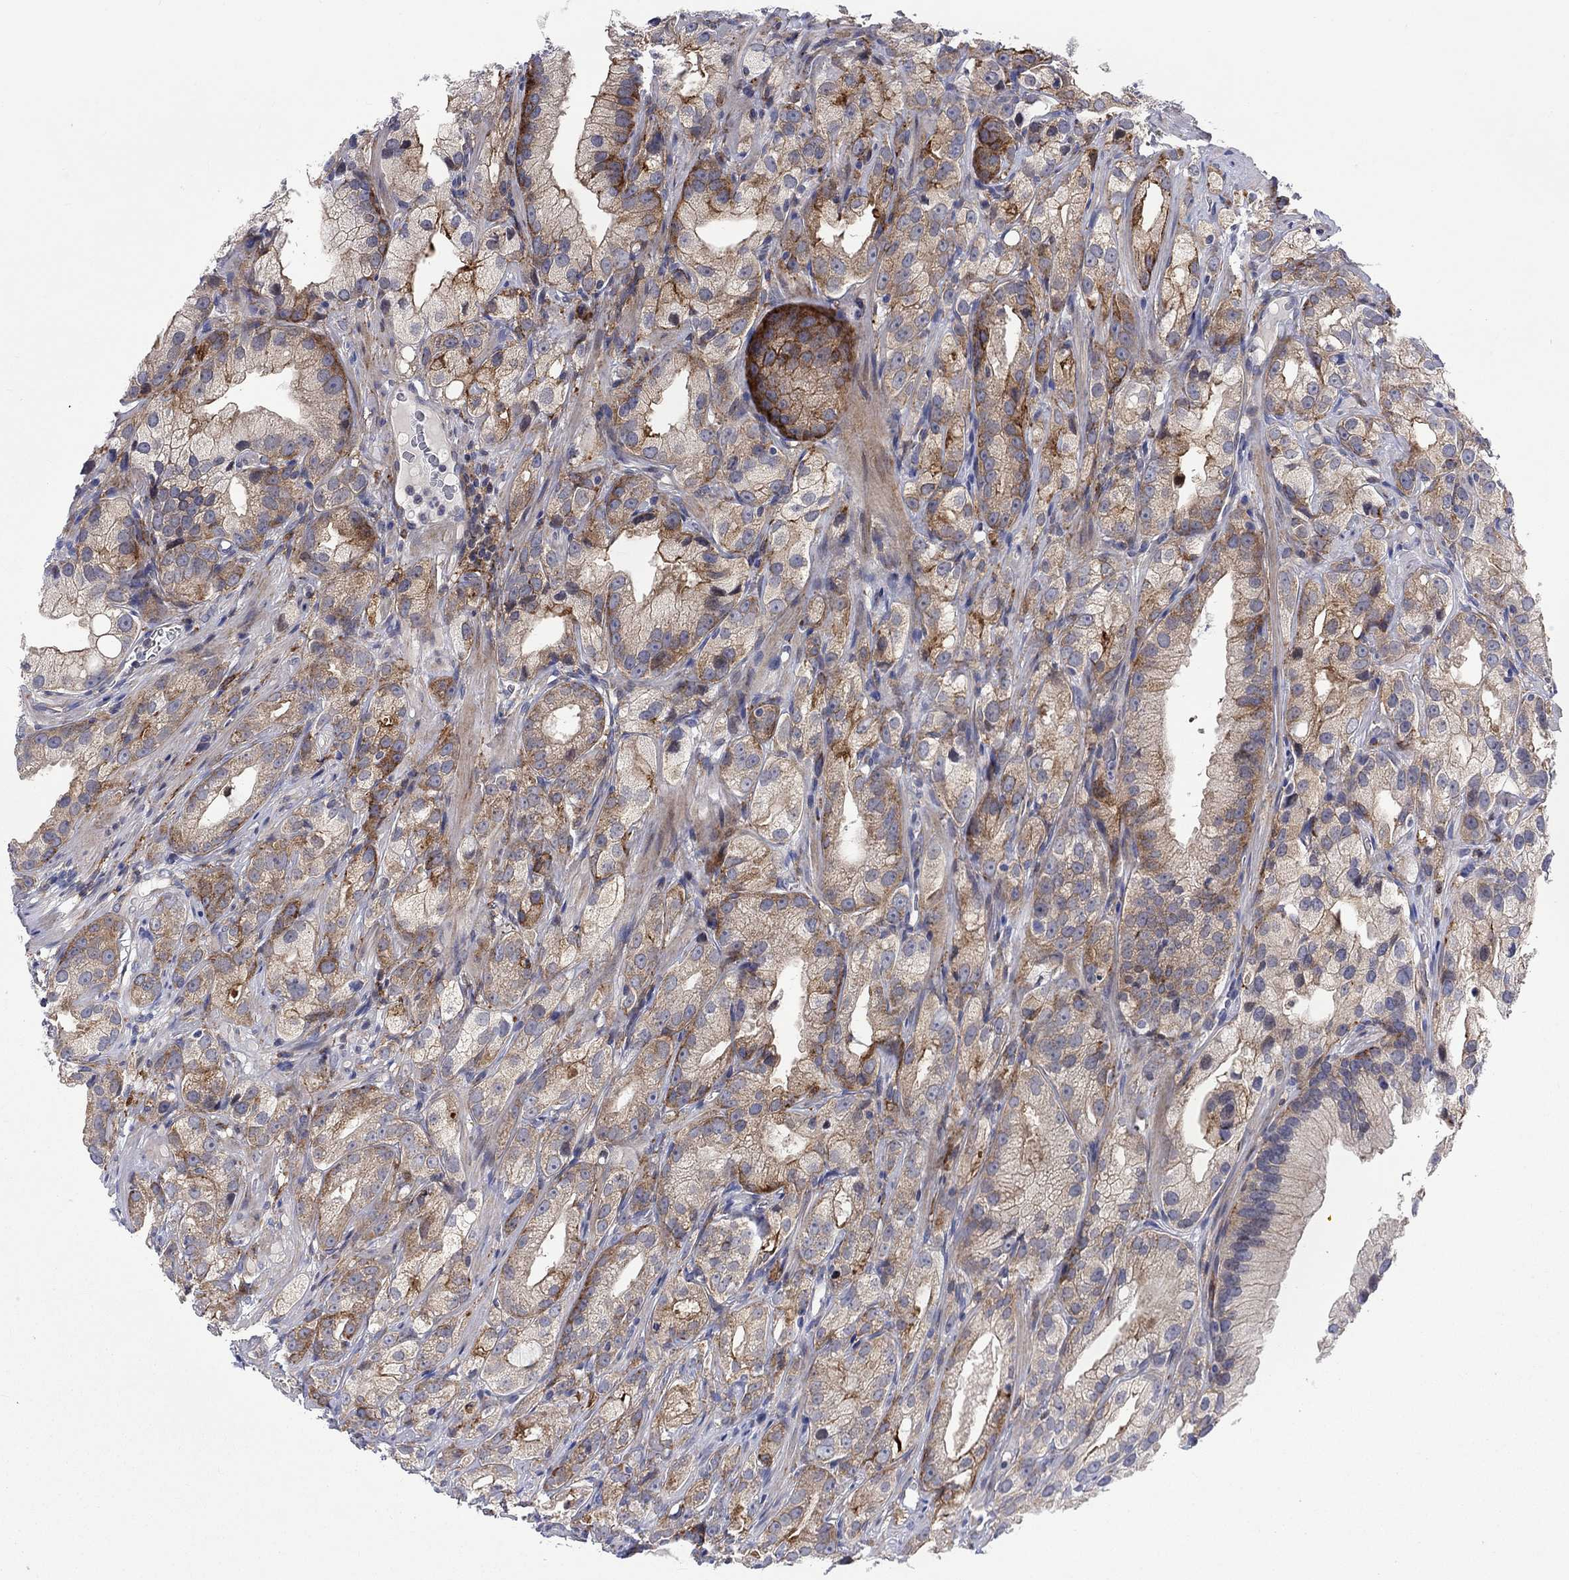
{"staining": {"intensity": "moderate", "quantity": ">75%", "location": "cytoplasmic/membranous"}, "tissue": "prostate cancer", "cell_type": "Tumor cells", "image_type": "cancer", "snomed": [{"axis": "morphology", "description": "Adenocarcinoma, High grade"}, {"axis": "topography", "description": "Prostate and seminal vesicle, NOS"}], "caption": "Prostate cancer tissue demonstrates moderate cytoplasmic/membranous staining in about >75% of tumor cells", "gene": "SLC35F2", "patient": {"sex": "male", "age": 62}}